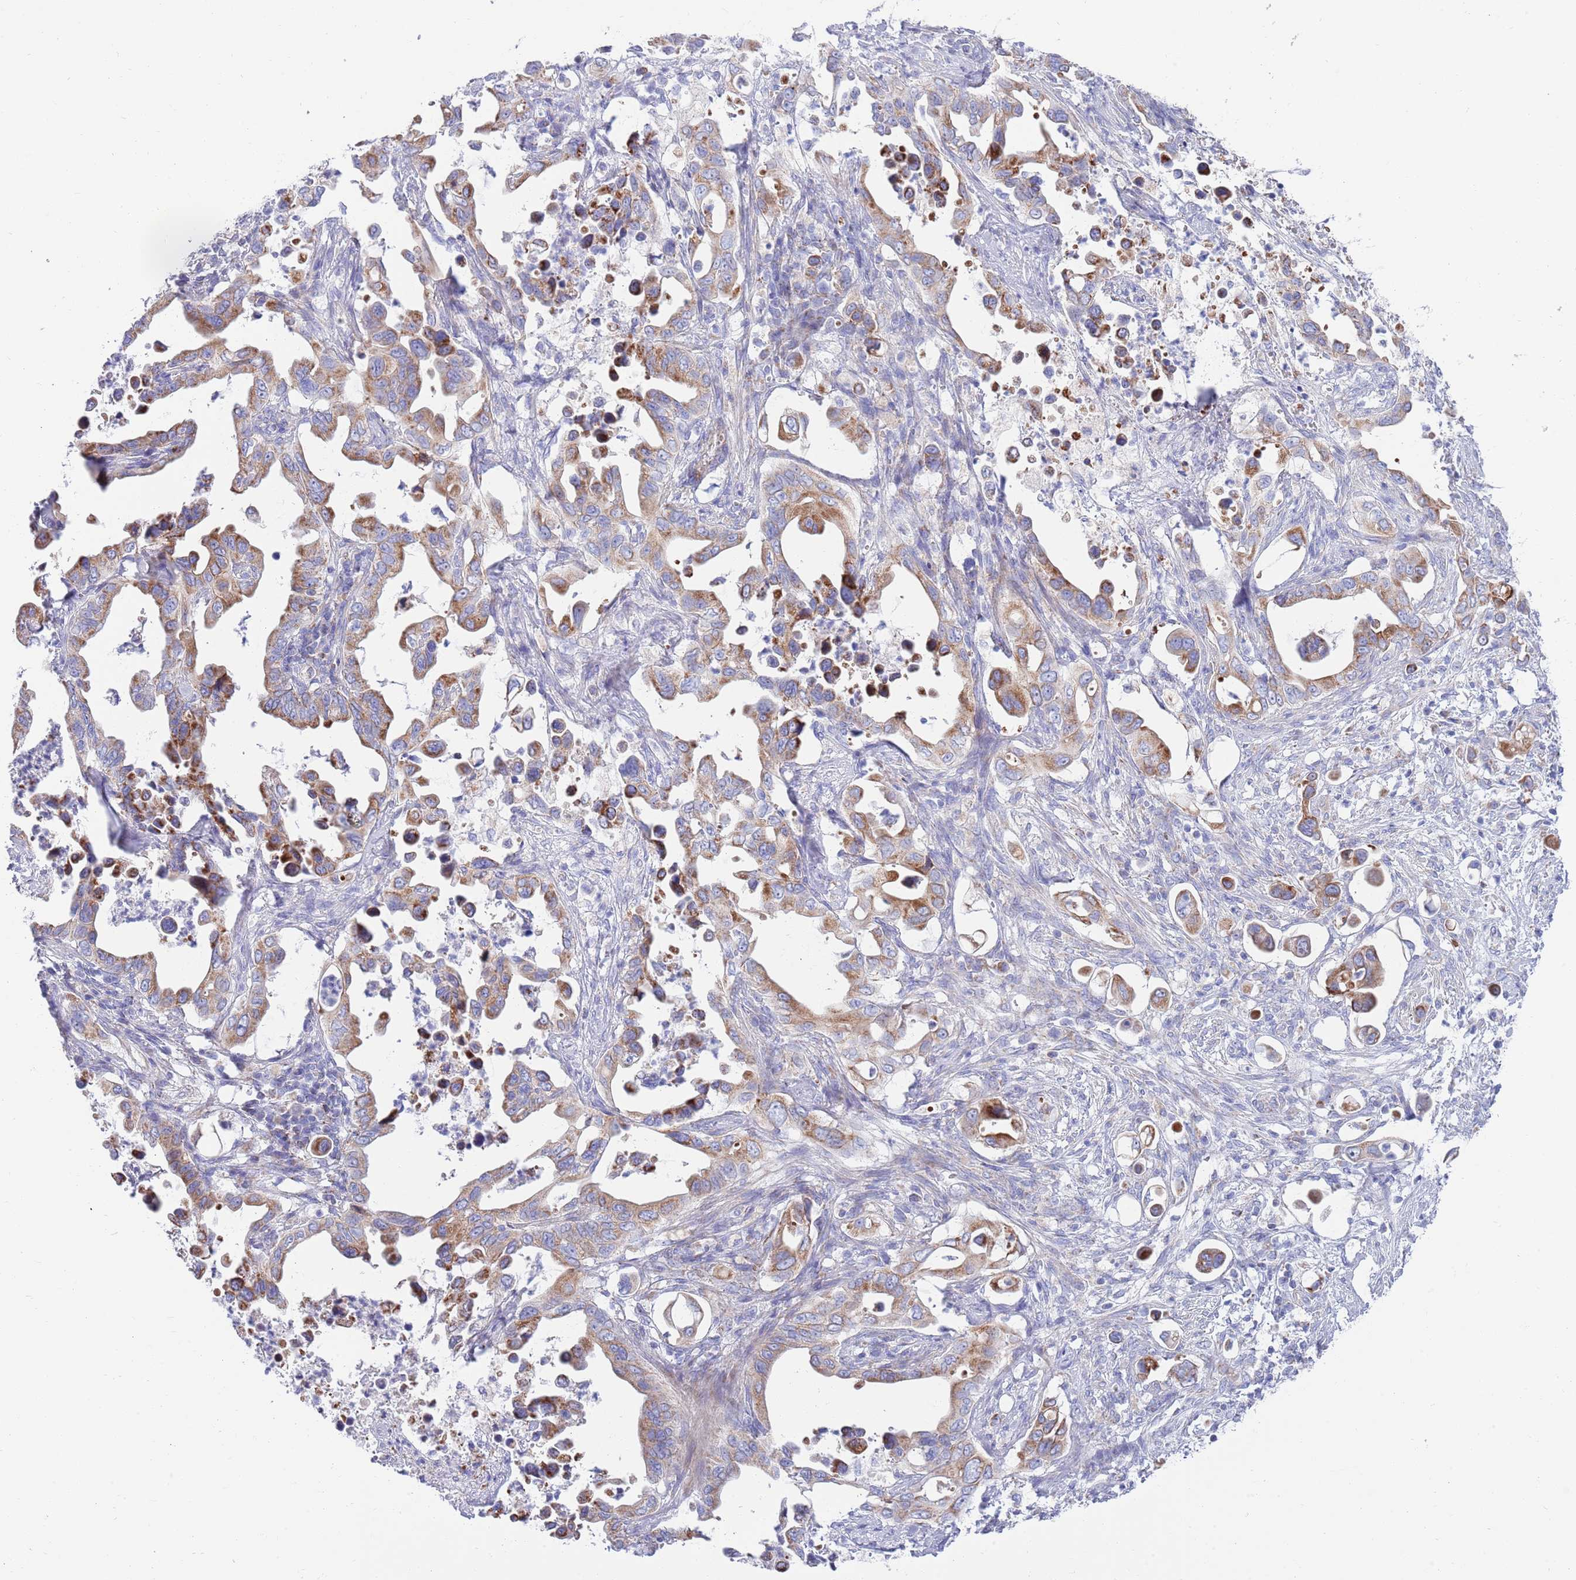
{"staining": {"intensity": "moderate", "quantity": ">75%", "location": "cytoplasmic/membranous"}, "tissue": "pancreatic cancer", "cell_type": "Tumor cells", "image_type": "cancer", "snomed": [{"axis": "morphology", "description": "Adenocarcinoma, NOS"}, {"axis": "topography", "description": "Pancreas"}], "caption": "This is an image of IHC staining of pancreatic adenocarcinoma, which shows moderate positivity in the cytoplasmic/membranous of tumor cells.", "gene": "EMC8", "patient": {"sex": "male", "age": 61}}